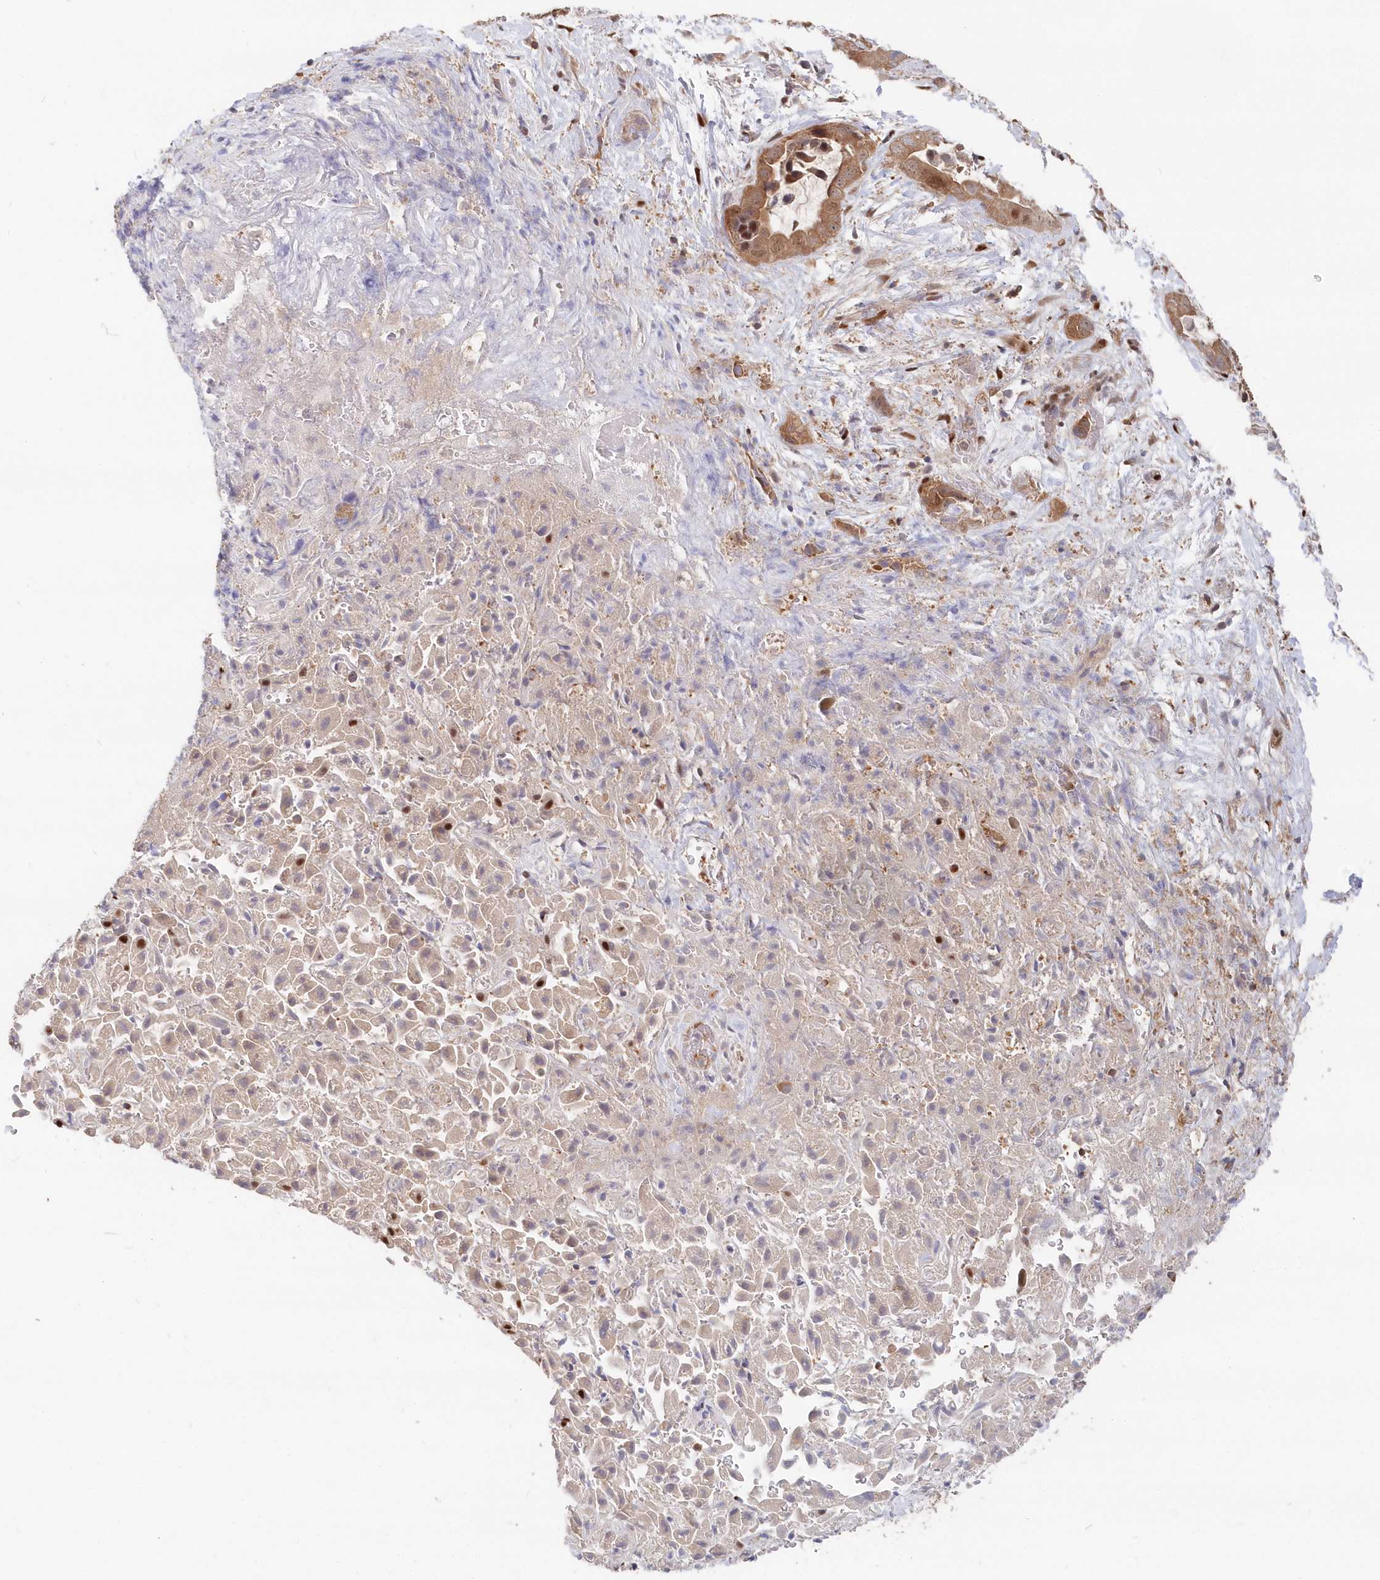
{"staining": {"intensity": "moderate", "quantity": ">75%", "location": "cytoplasmic/membranous"}, "tissue": "liver cancer", "cell_type": "Tumor cells", "image_type": "cancer", "snomed": [{"axis": "morphology", "description": "Cholangiocarcinoma"}, {"axis": "topography", "description": "Liver"}], "caption": "DAB immunohistochemical staining of liver cholangiocarcinoma demonstrates moderate cytoplasmic/membranous protein staining in approximately >75% of tumor cells.", "gene": "ABHD14B", "patient": {"sex": "female", "age": 52}}